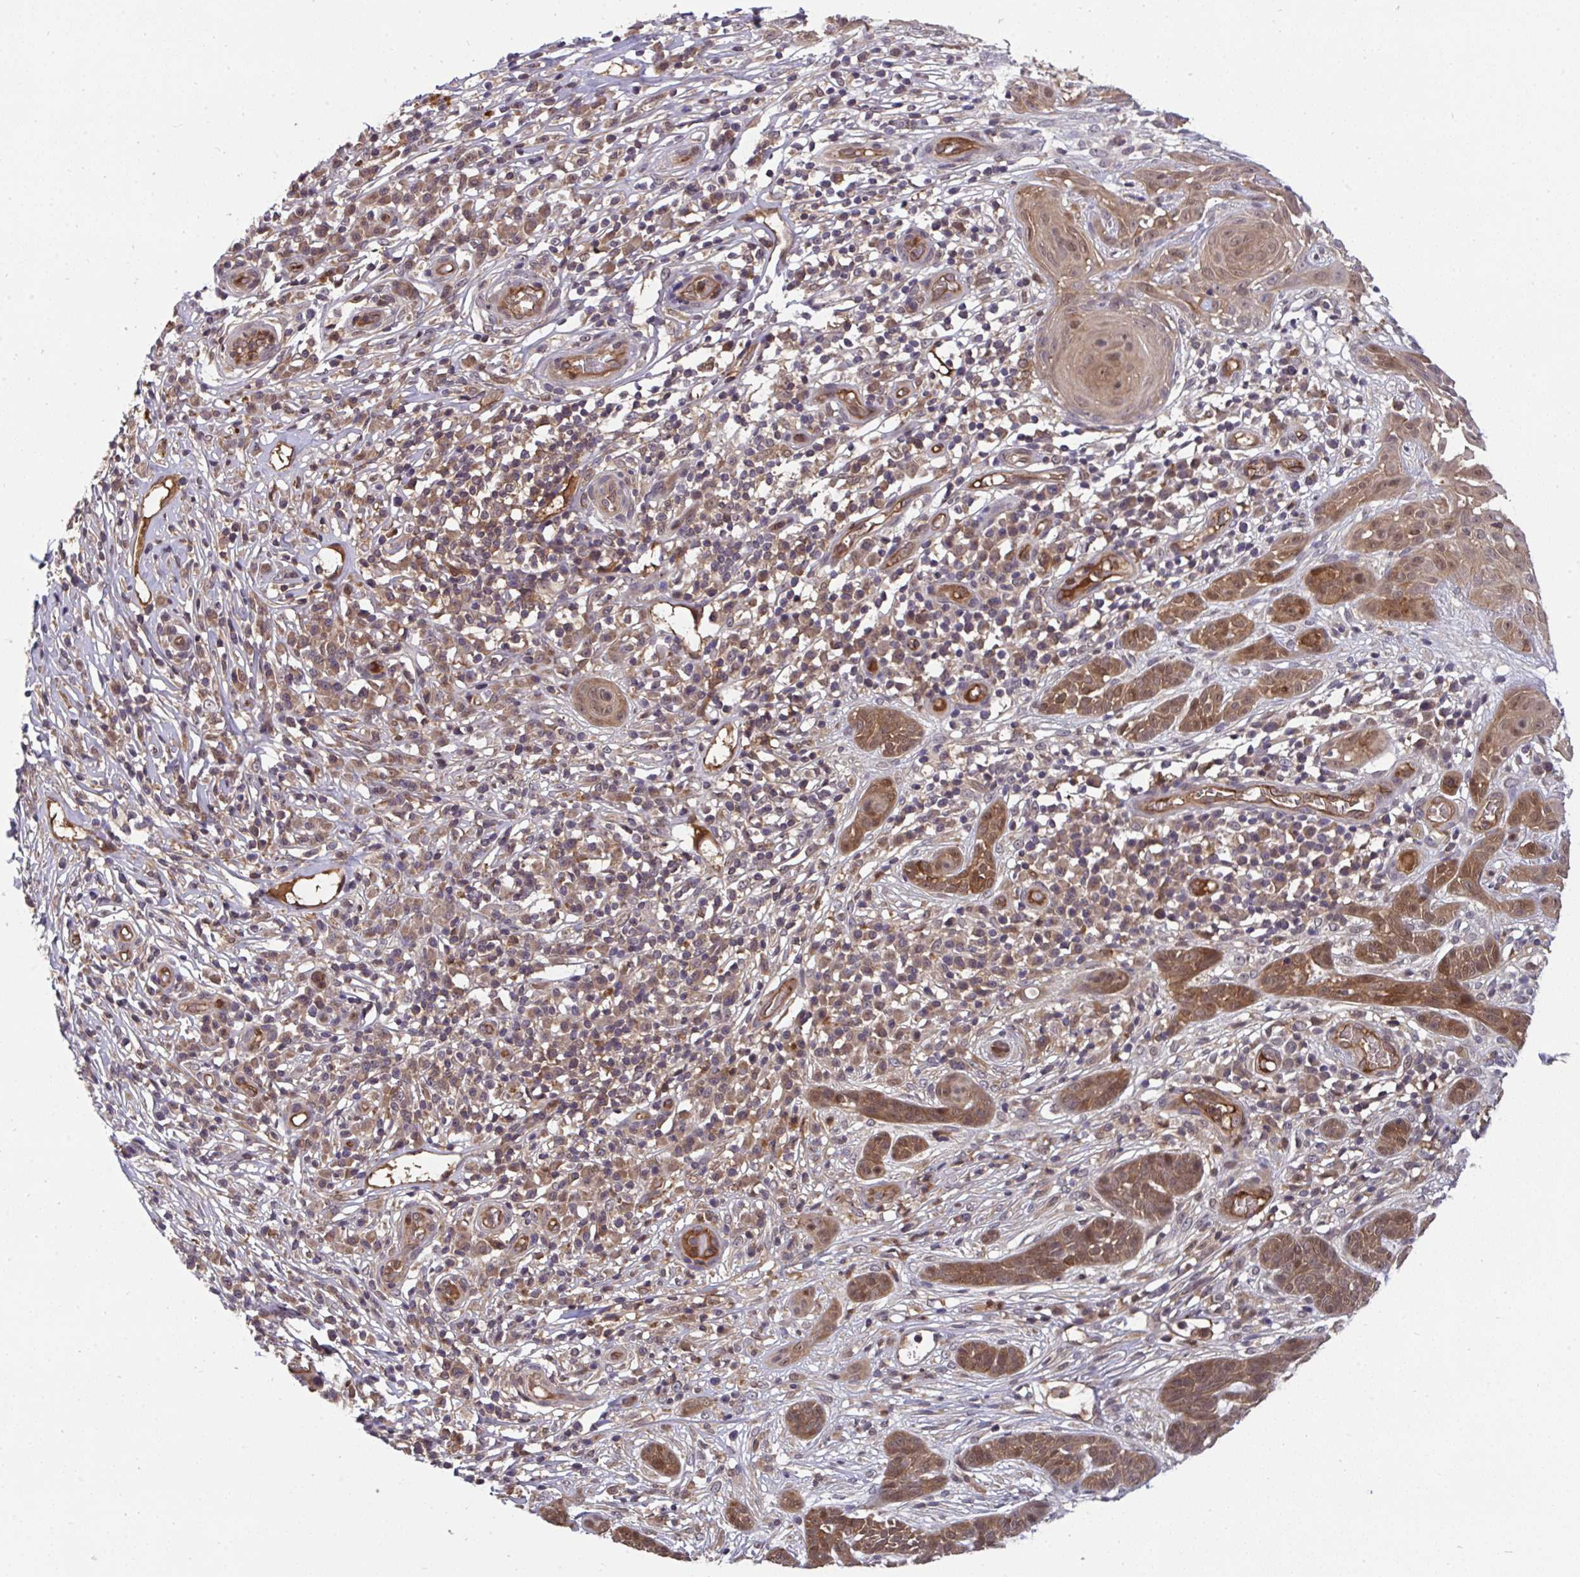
{"staining": {"intensity": "moderate", "quantity": ">75%", "location": "cytoplasmic/membranous,nuclear"}, "tissue": "skin cancer", "cell_type": "Tumor cells", "image_type": "cancer", "snomed": [{"axis": "morphology", "description": "Basal cell carcinoma"}, {"axis": "topography", "description": "Skin"}, {"axis": "topography", "description": "Skin, foot"}], "caption": "Skin cancer (basal cell carcinoma) stained for a protein demonstrates moderate cytoplasmic/membranous and nuclear positivity in tumor cells.", "gene": "TIGAR", "patient": {"sex": "female", "age": 86}}